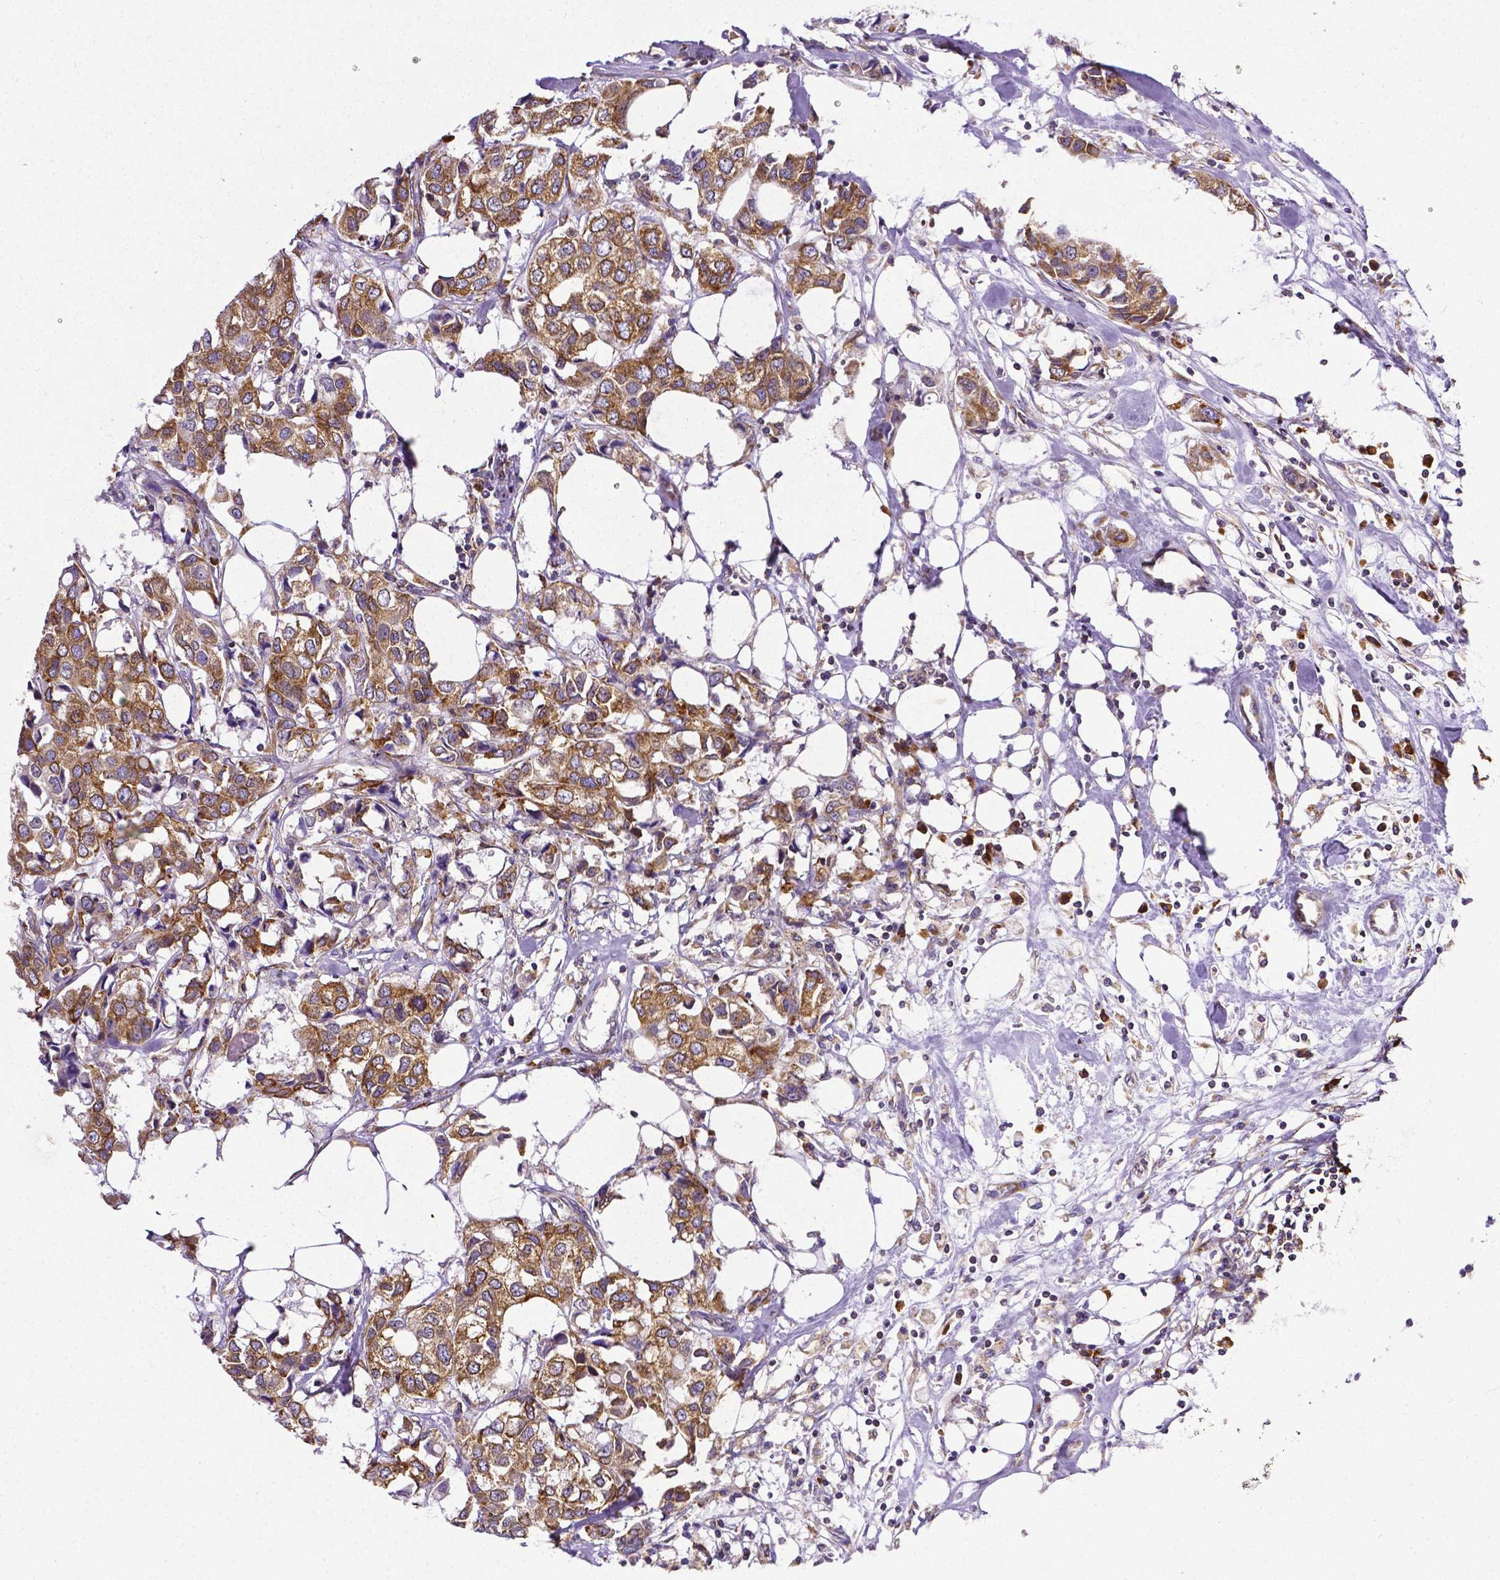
{"staining": {"intensity": "strong", "quantity": ">75%", "location": "cytoplasmic/membranous"}, "tissue": "breast cancer", "cell_type": "Tumor cells", "image_type": "cancer", "snomed": [{"axis": "morphology", "description": "Duct carcinoma"}, {"axis": "topography", "description": "Breast"}], "caption": "Protein analysis of breast cancer tissue shows strong cytoplasmic/membranous staining in approximately >75% of tumor cells. Immunohistochemistry (ihc) stains the protein of interest in brown and the nuclei are stained blue.", "gene": "MTDH", "patient": {"sex": "female", "age": 80}}